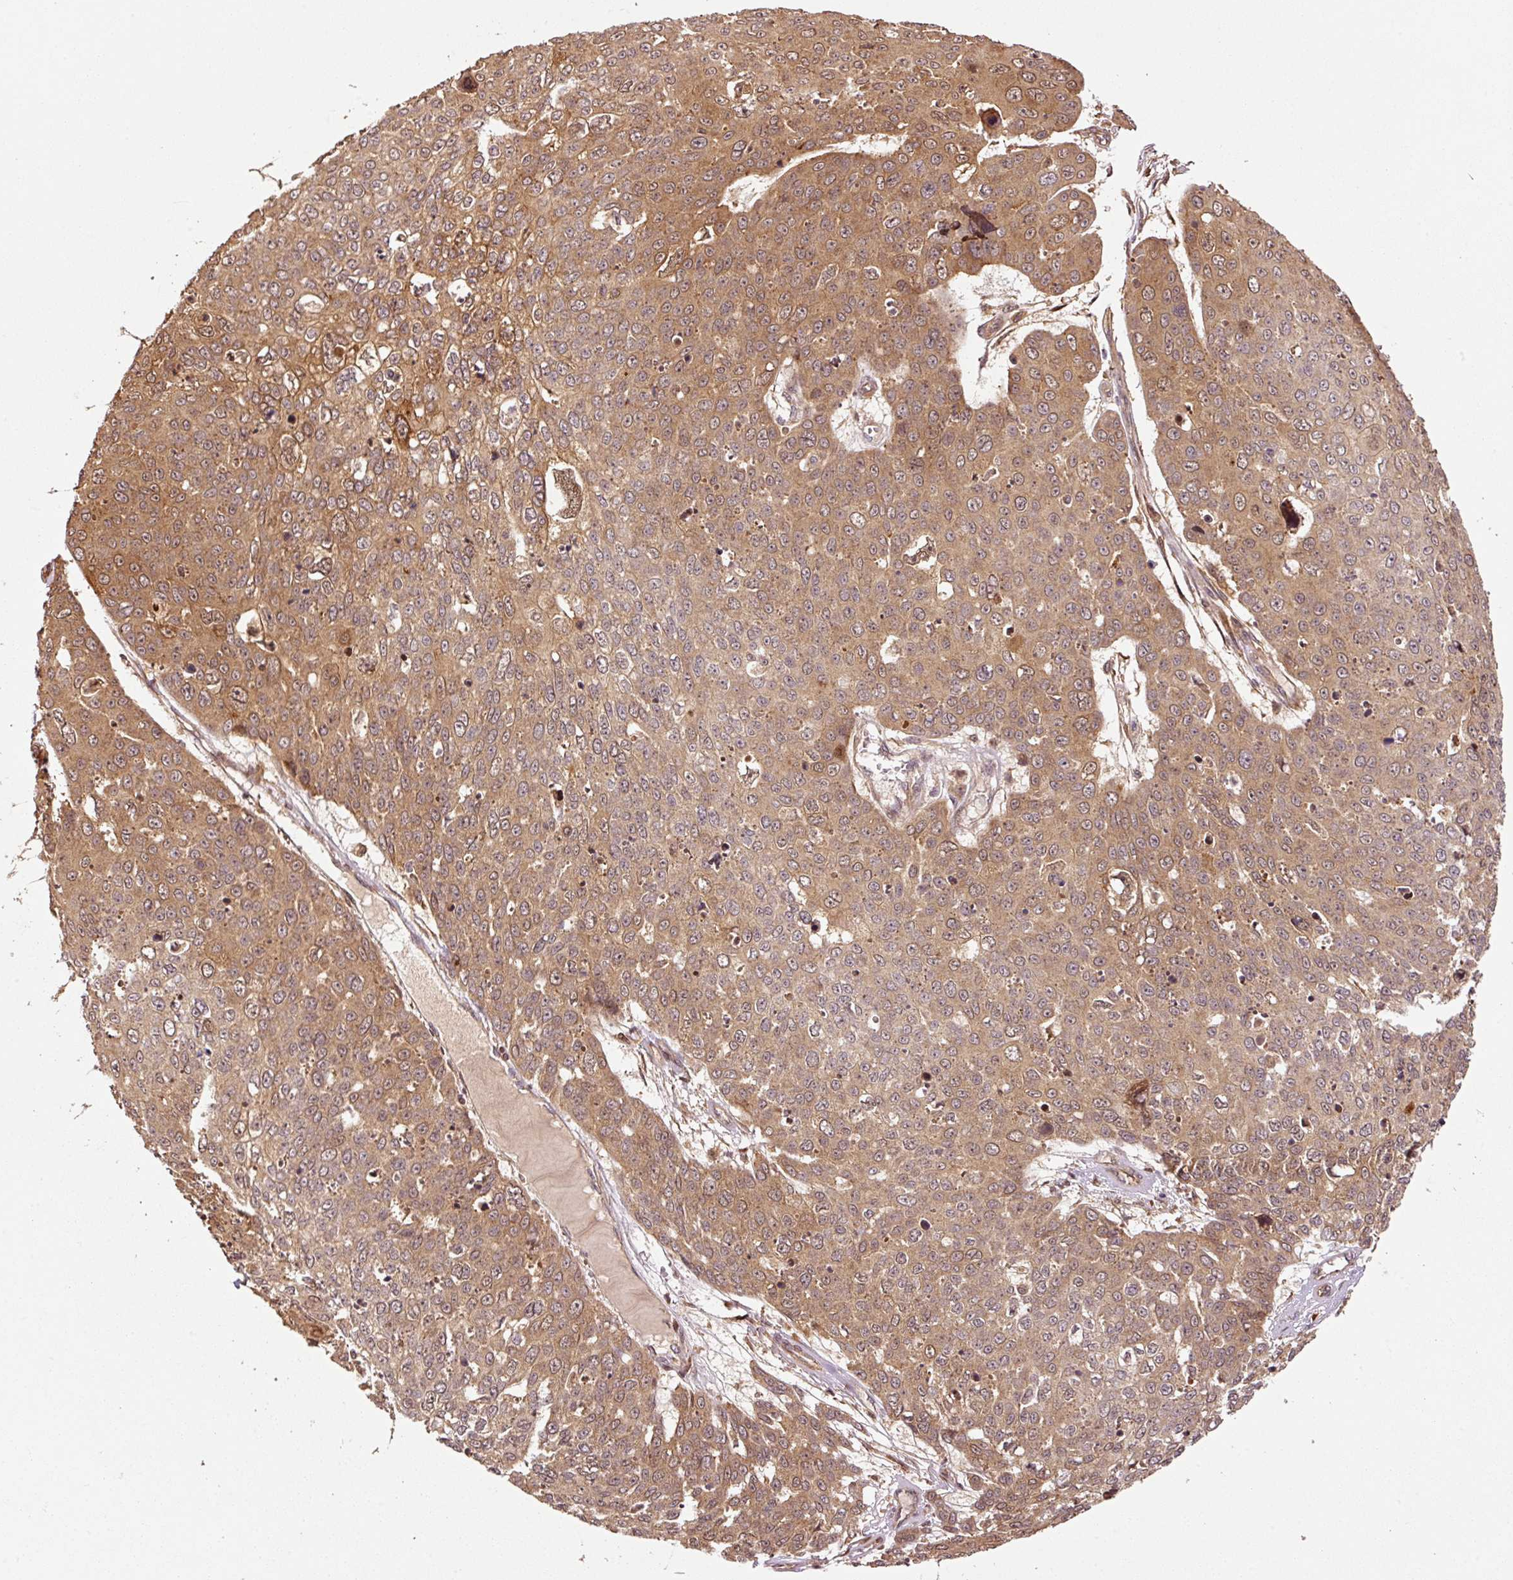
{"staining": {"intensity": "moderate", "quantity": ">75%", "location": "cytoplasmic/membranous,nuclear"}, "tissue": "skin cancer", "cell_type": "Tumor cells", "image_type": "cancer", "snomed": [{"axis": "morphology", "description": "Squamous cell carcinoma, NOS"}, {"axis": "topography", "description": "Skin"}], "caption": "IHC (DAB (3,3'-diaminobenzidine)) staining of human skin cancer (squamous cell carcinoma) exhibits moderate cytoplasmic/membranous and nuclear protein expression in approximately >75% of tumor cells.", "gene": "OXER1", "patient": {"sex": "male", "age": 71}}